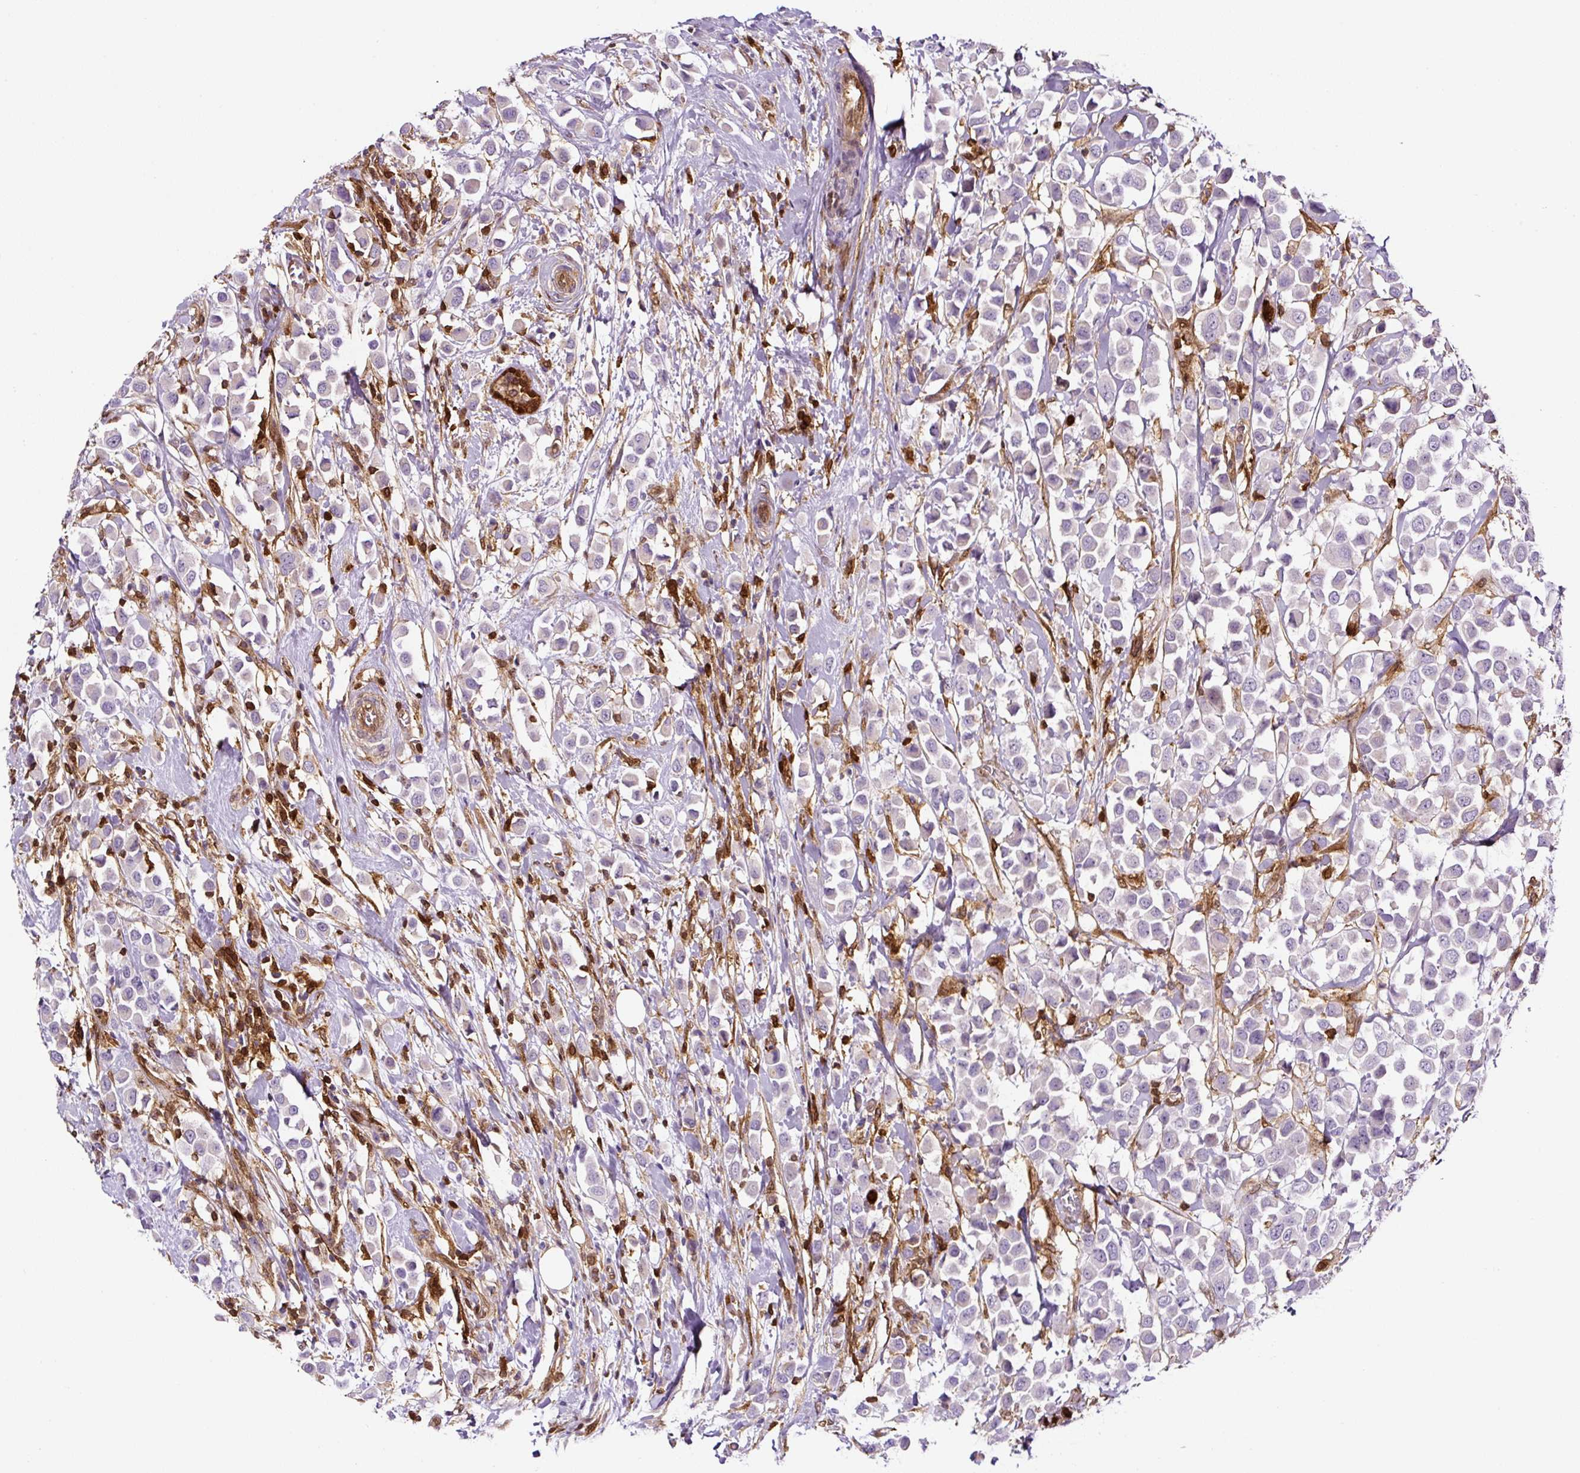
{"staining": {"intensity": "negative", "quantity": "none", "location": "none"}, "tissue": "breast cancer", "cell_type": "Tumor cells", "image_type": "cancer", "snomed": [{"axis": "morphology", "description": "Duct carcinoma"}, {"axis": "topography", "description": "Breast"}], "caption": "The photomicrograph exhibits no staining of tumor cells in breast cancer (infiltrating ductal carcinoma).", "gene": "ANXA1", "patient": {"sex": "female", "age": 61}}